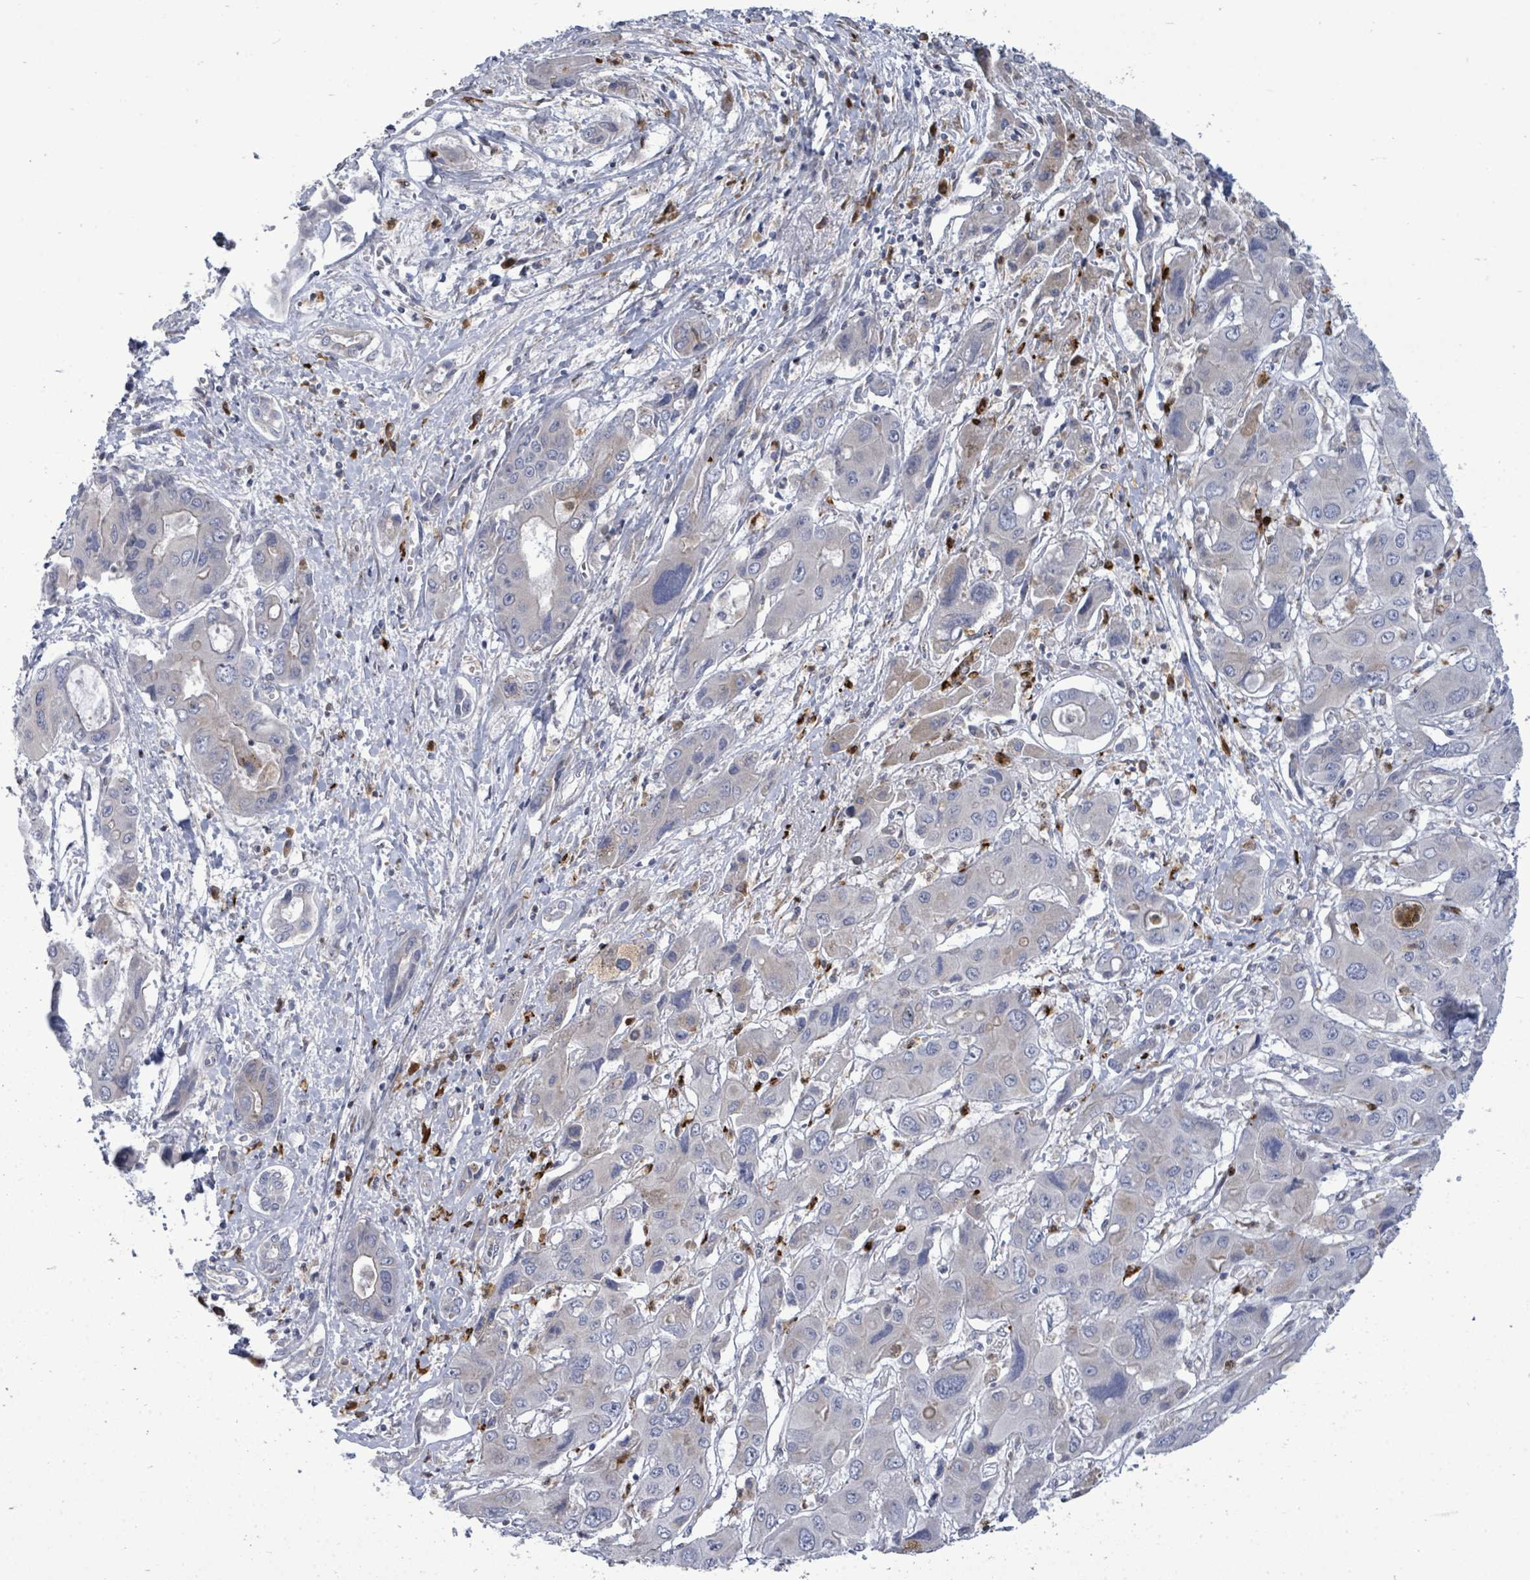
{"staining": {"intensity": "negative", "quantity": "none", "location": "none"}, "tissue": "liver cancer", "cell_type": "Tumor cells", "image_type": "cancer", "snomed": [{"axis": "morphology", "description": "Cholangiocarcinoma"}, {"axis": "topography", "description": "Liver"}], "caption": "Immunohistochemistry (IHC) of human liver cancer reveals no positivity in tumor cells.", "gene": "SAR1A", "patient": {"sex": "male", "age": 67}}